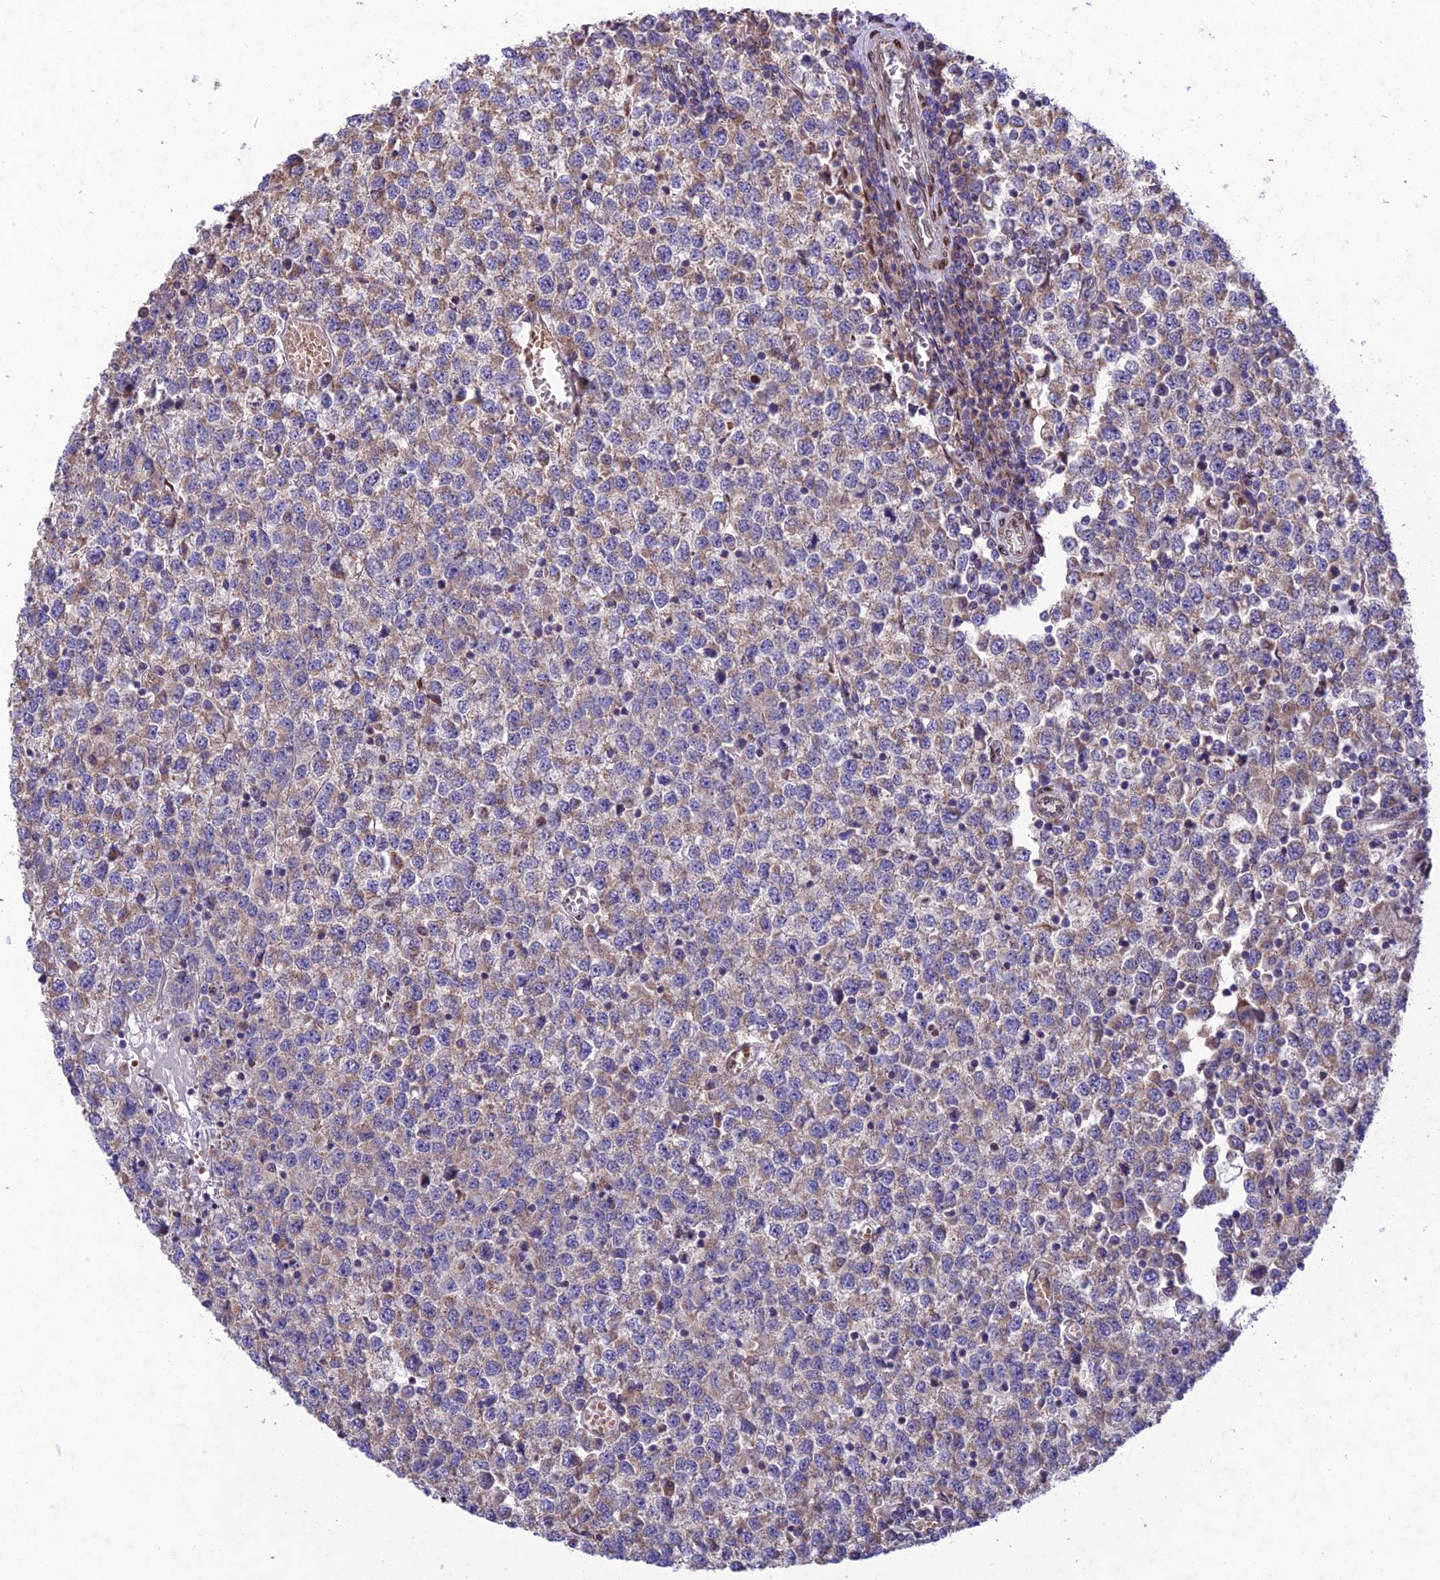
{"staining": {"intensity": "weak", "quantity": ">75%", "location": "cytoplasmic/membranous"}, "tissue": "testis cancer", "cell_type": "Tumor cells", "image_type": "cancer", "snomed": [{"axis": "morphology", "description": "Seminoma, NOS"}, {"axis": "topography", "description": "Testis"}], "caption": "IHC of human testis cancer exhibits low levels of weak cytoplasmic/membranous expression in approximately >75% of tumor cells.", "gene": "MGAT2", "patient": {"sex": "male", "age": 65}}